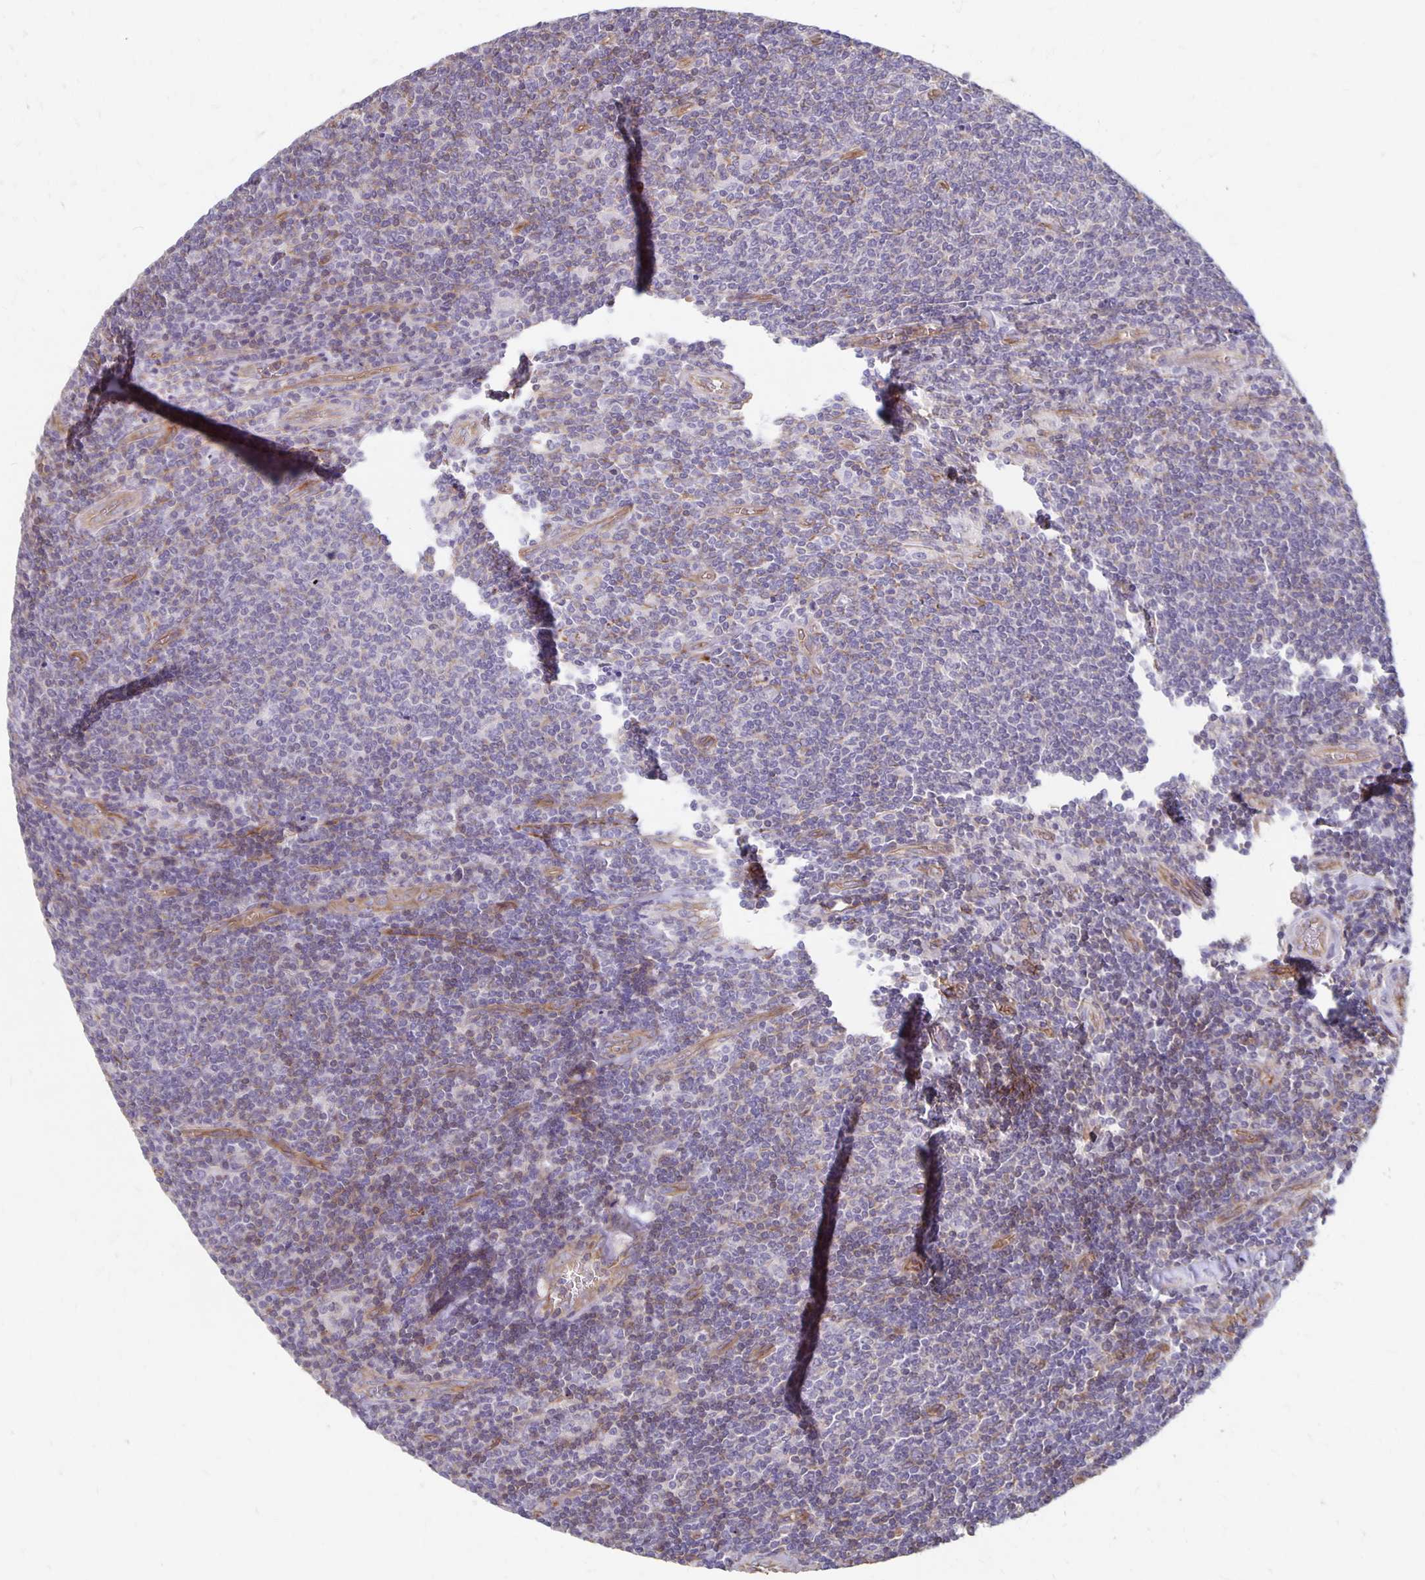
{"staining": {"intensity": "negative", "quantity": "none", "location": "none"}, "tissue": "lymphoma", "cell_type": "Tumor cells", "image_type": "cancer", "snomed": [{"axis": "morphology", "description": "Malignant lymphoma, non-Hodgkin's type, Low grade"}, {"axis": "topography", "description": "Lymph node"}], "caption": "Immunohistochemistry image of neoplastic tissue: human low-grade malignant lymphoma, non-Hodgkin's type stained with DAB displays no significant protein positivity in tumor cells. The staining was performed using DAB to visualize the protein expression in brown, while the nuclei were stained in blue with hematoxylin (Magnification: 20x).", "gene": "PPP1R3E", "patient": {"sex": "male", "age": 52}}